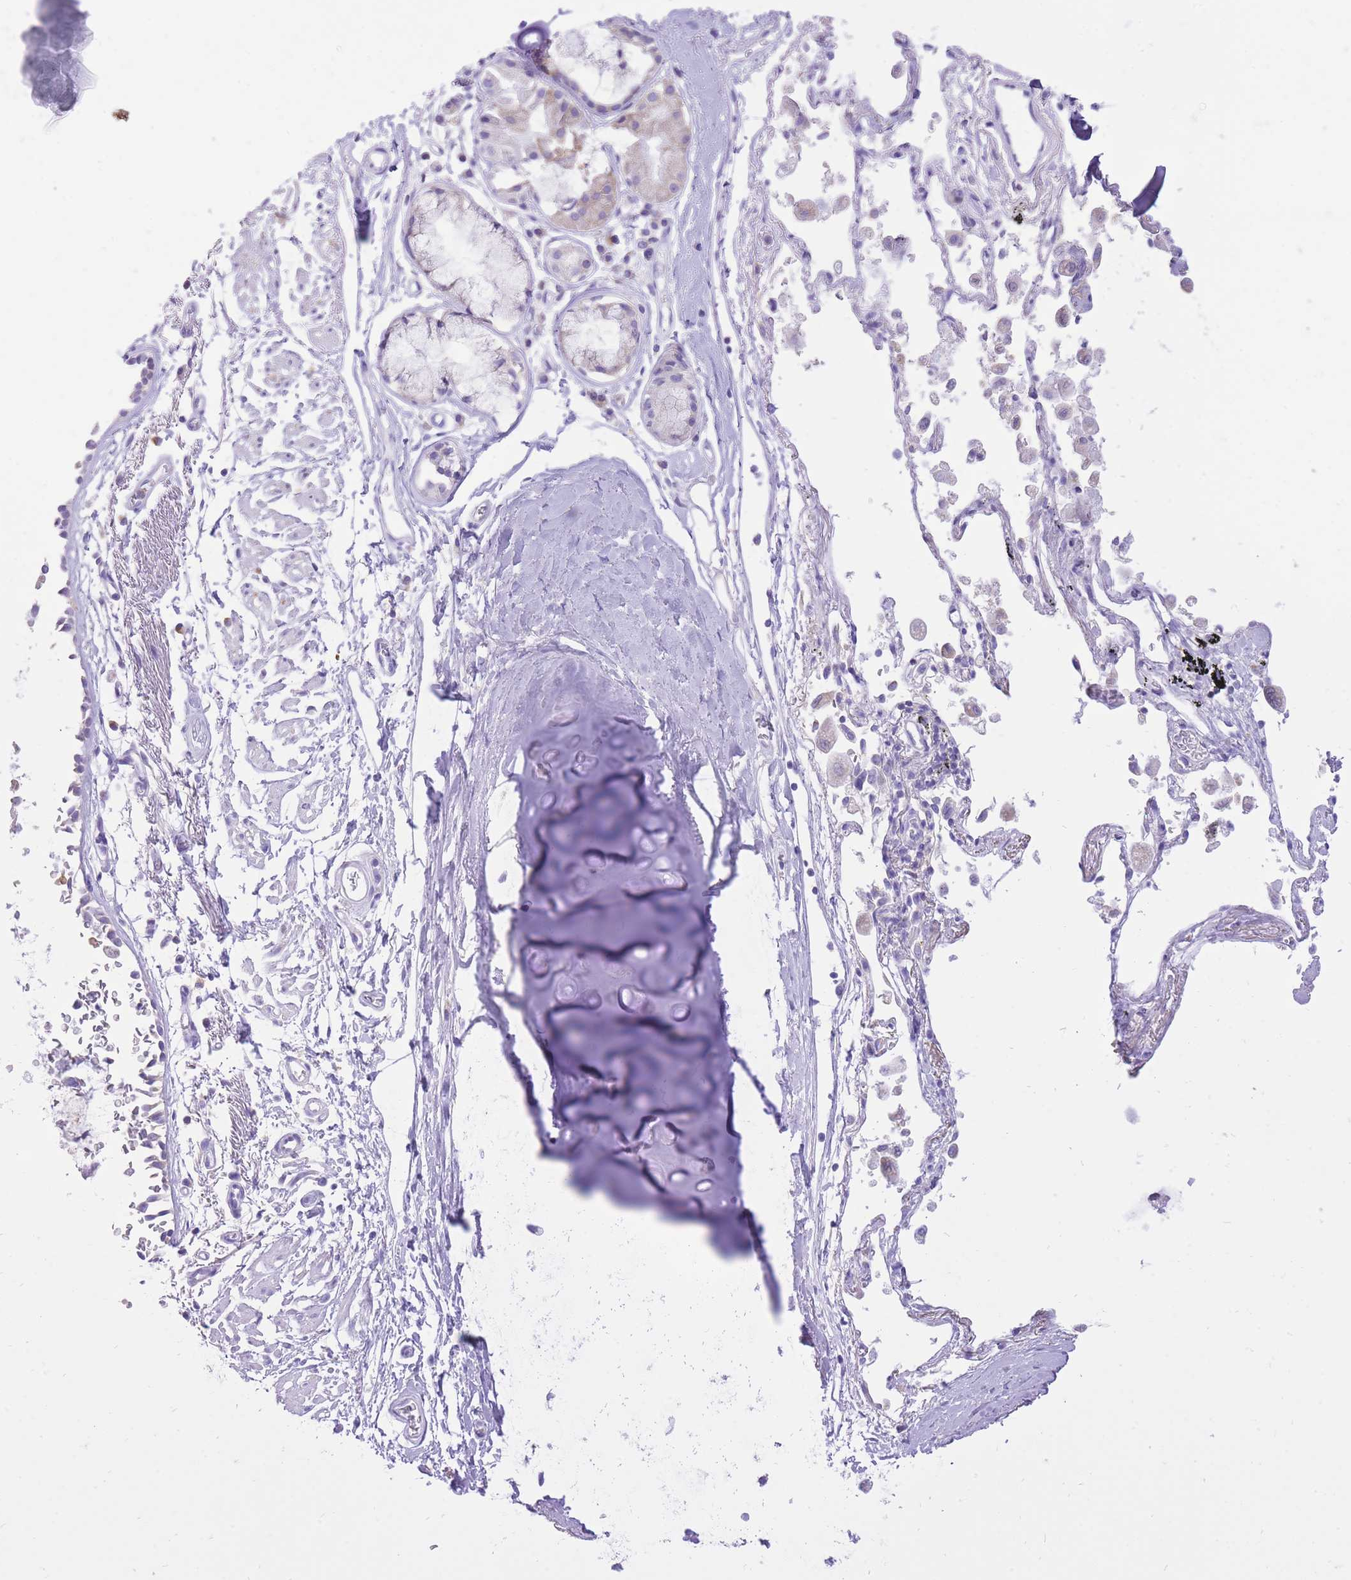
{"staining": {"intensity": "negative", "quantity": "none", "location": "none"}, "tissue": "soft tissue", "cell_type": "Chondrocytes", "image_type": "normal", "snomed": [{"axis": "morphology", "description": "Normal tissue, NOS"}, {"axis": "topography", "description": "Cartilage tissue"}], "caption": "Chondrocytes show no significant protein staining in unremarkable soft tissue. (Stains: DAB immunohistochemistry (IHC) with hematoxylin counter stain, Microscopy: brightfield microscopy at high magnification).", "gene": "SLC4A4", "patient": {"sex": "male", "age": 73}}